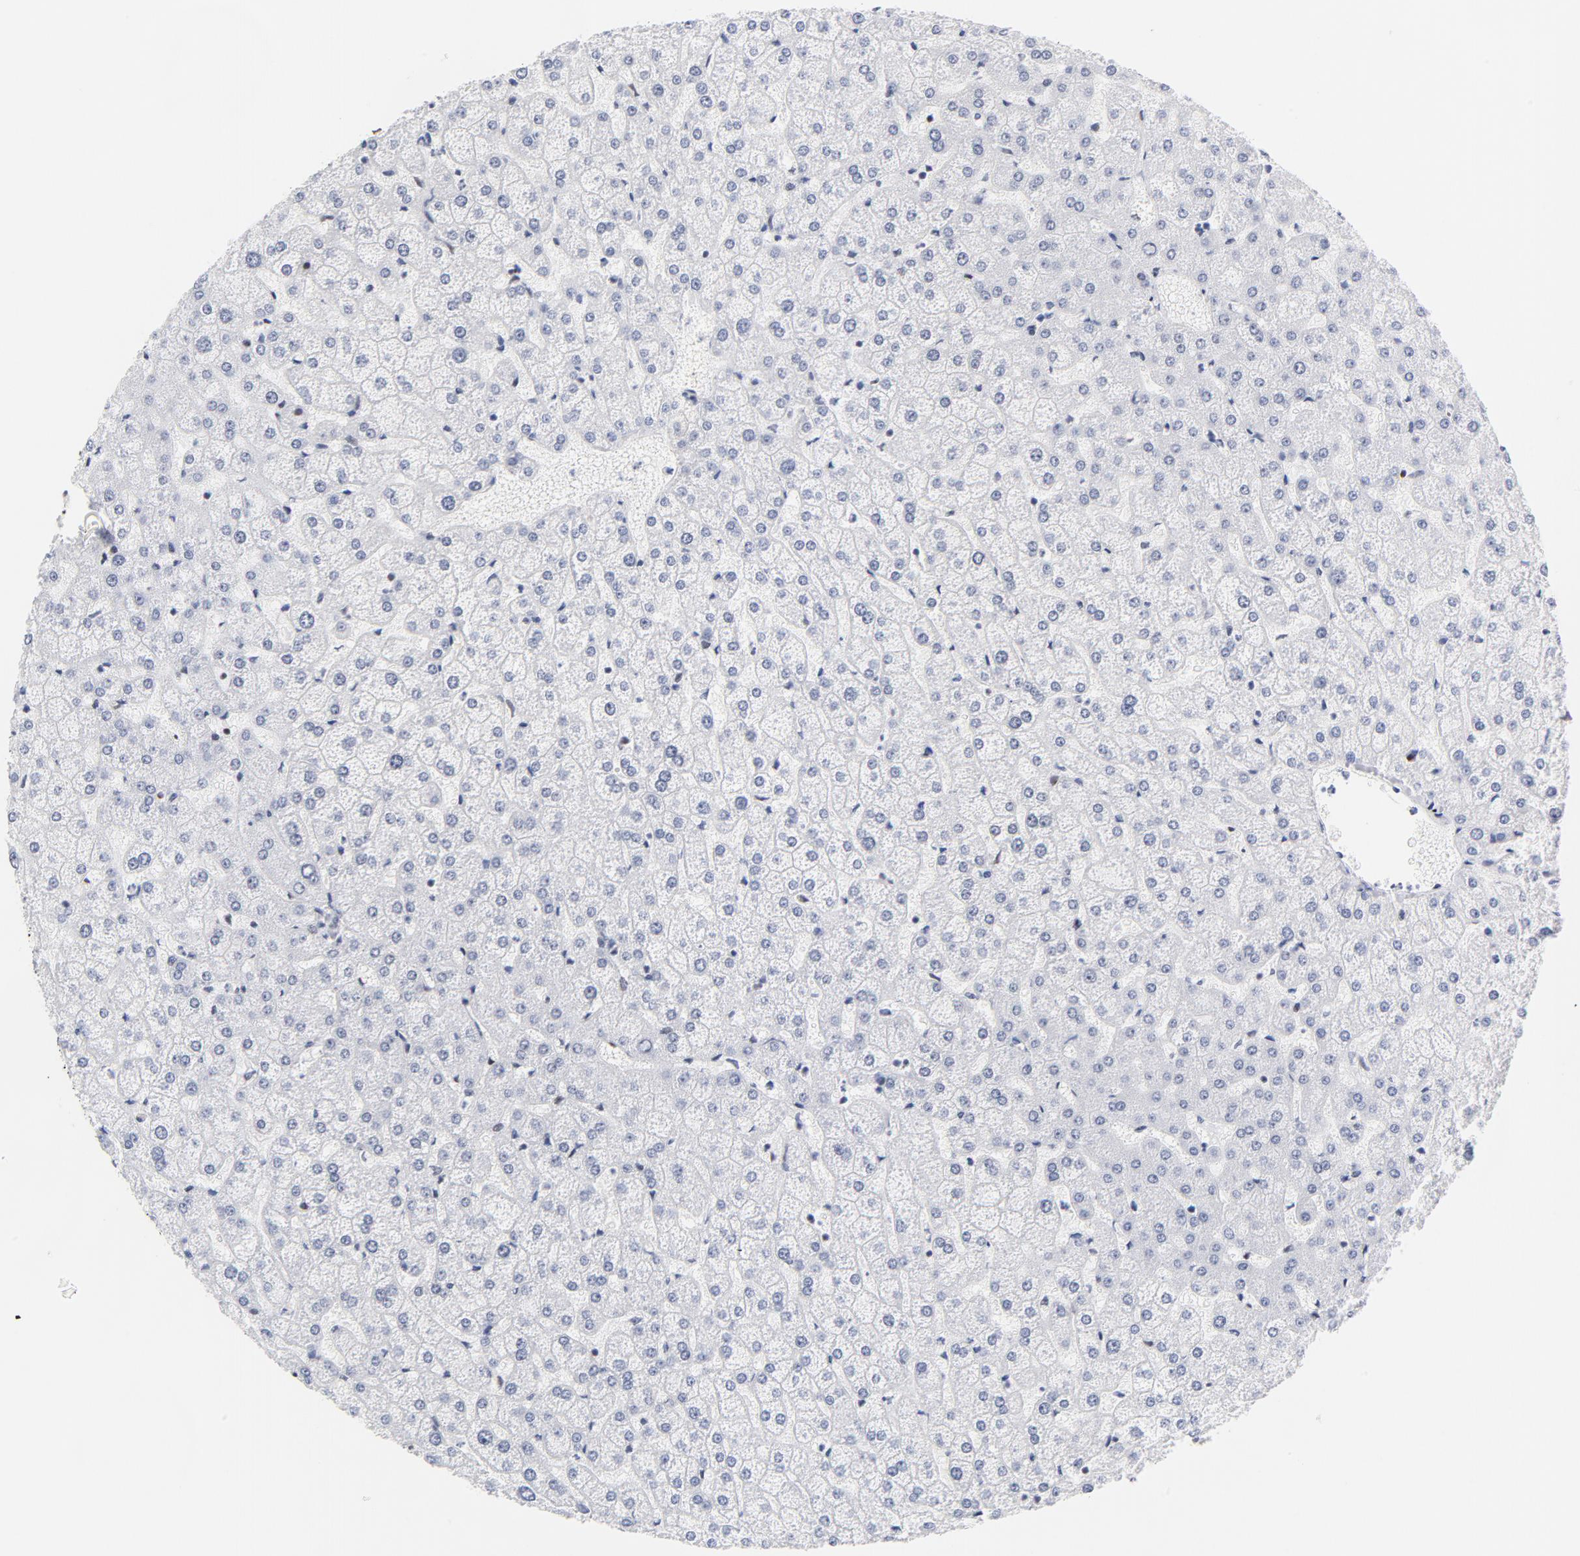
{"staining": {"intensity": "negative", "quantity": "none", "location": "none"}, "tissue": "liver", "cell_type": "Cholangiocytes", "image_type": "normal", "snomed": [{"axis": "morphology", "description": "Normal tissue, NOS"}, {"axis": "topography", "description": "Liver"}], "caption": "An IHC histopathology image of unremarkable liver is shown. There is no staining in cholangiocytes of liver. (DAB (3,3'-diaminobenzidine) immunohistochemistry (IHC) with hematoxylin counter stain).", "gene": "XRCC5", "patient": {"sex": "female", "age": 32}}